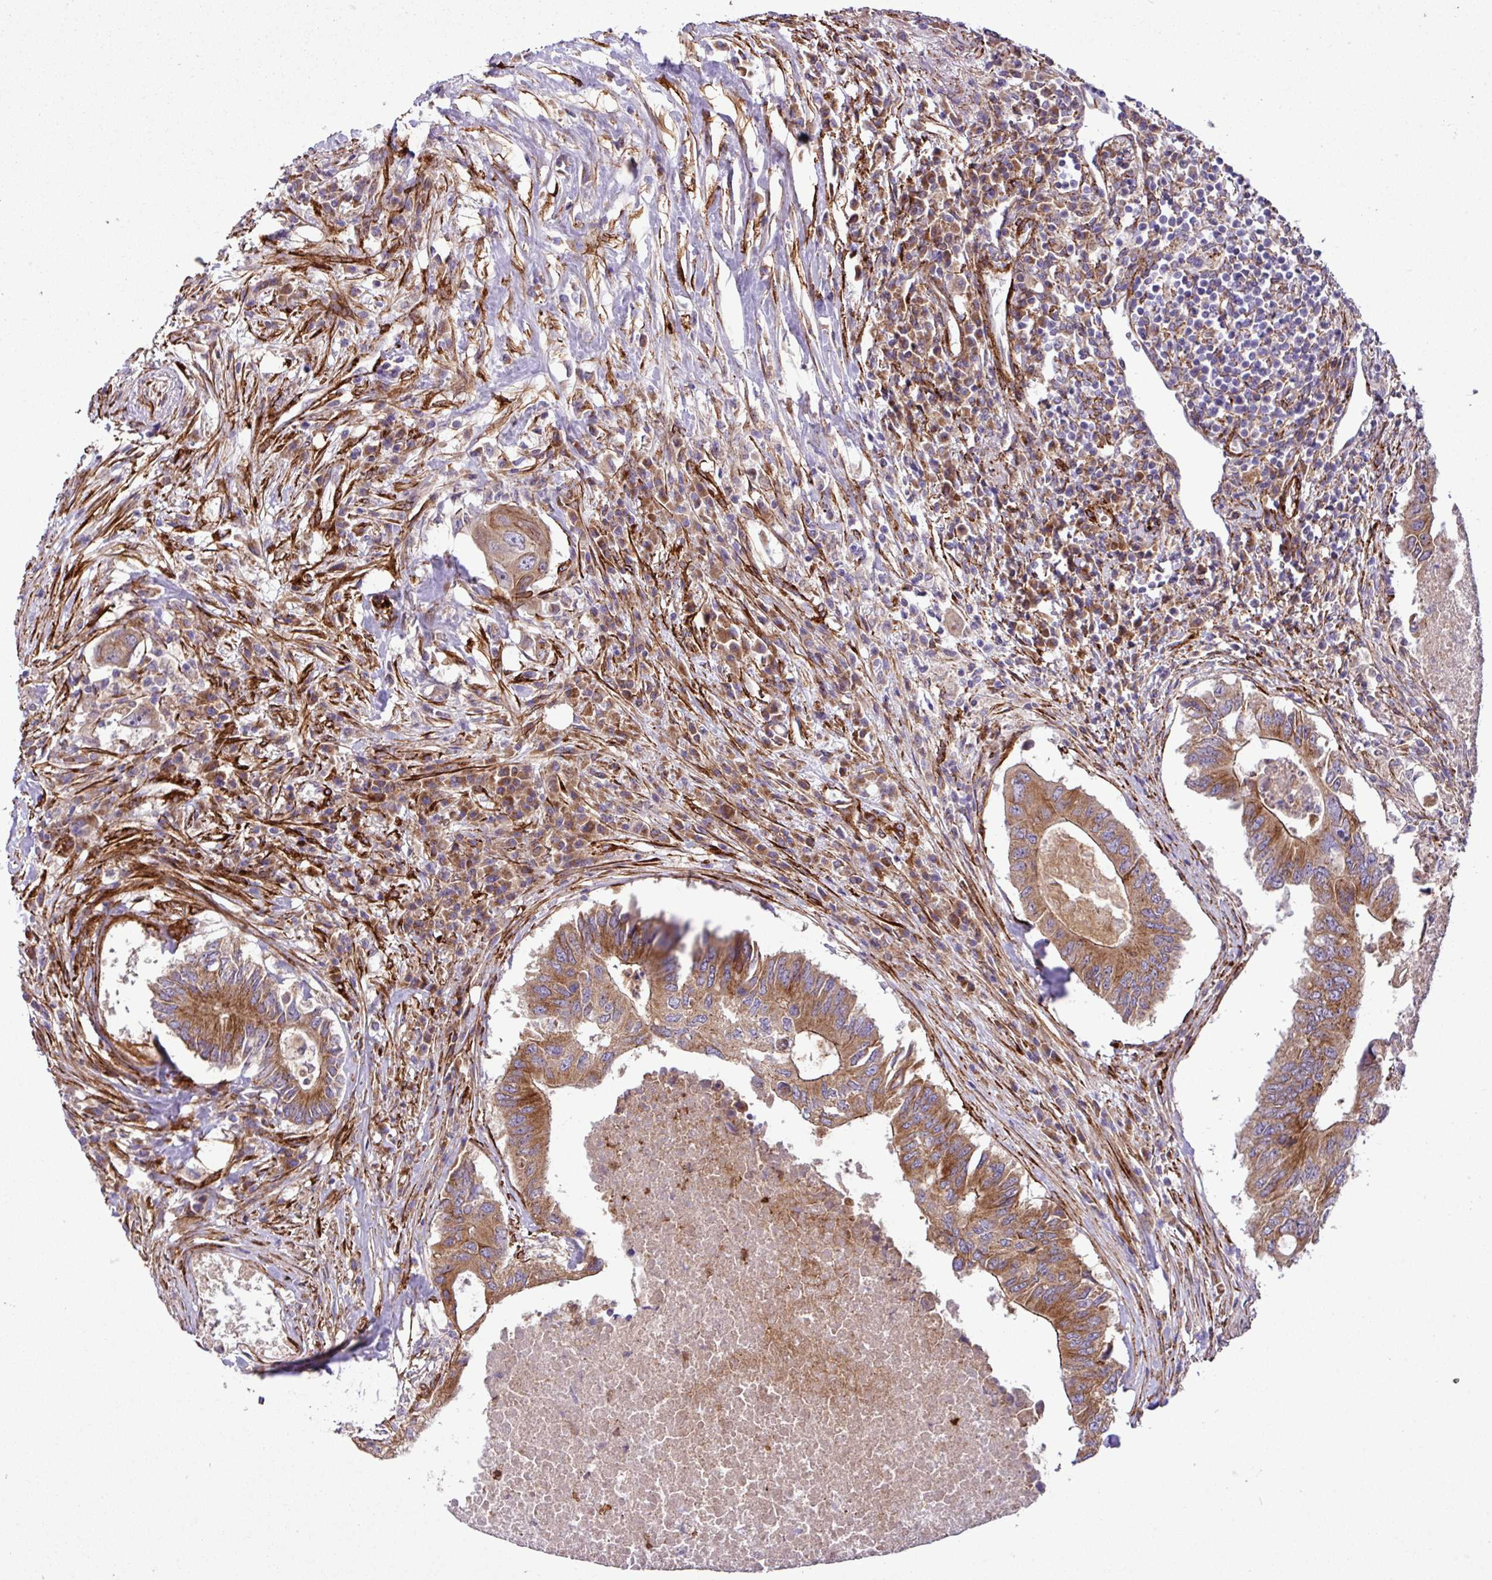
{"staining": {"intensity": "moderate", "quantity": ">75%", "location": "cytoplasmic/membranous"}, "tissue": "colorectal cancer", "cell_type": "Tumor cells", "image_type": "cancer", "snomed": [{"axis": "morphology", "description": "Adenocarcinoma, NOS"}, {"axis": "topography", "description": "Colon"}], "caption": "Adenocarcinoma (colorectal) stained with DAB (3,3'-diaminobenzidine) immunohistochemistry (IHC) reveals medium levels of moderate cytoplasmic/membranous positivity in about >75% of tumor cells.", "gene": "FAM47E", "patient": {"sex": "male", "age": 71}}